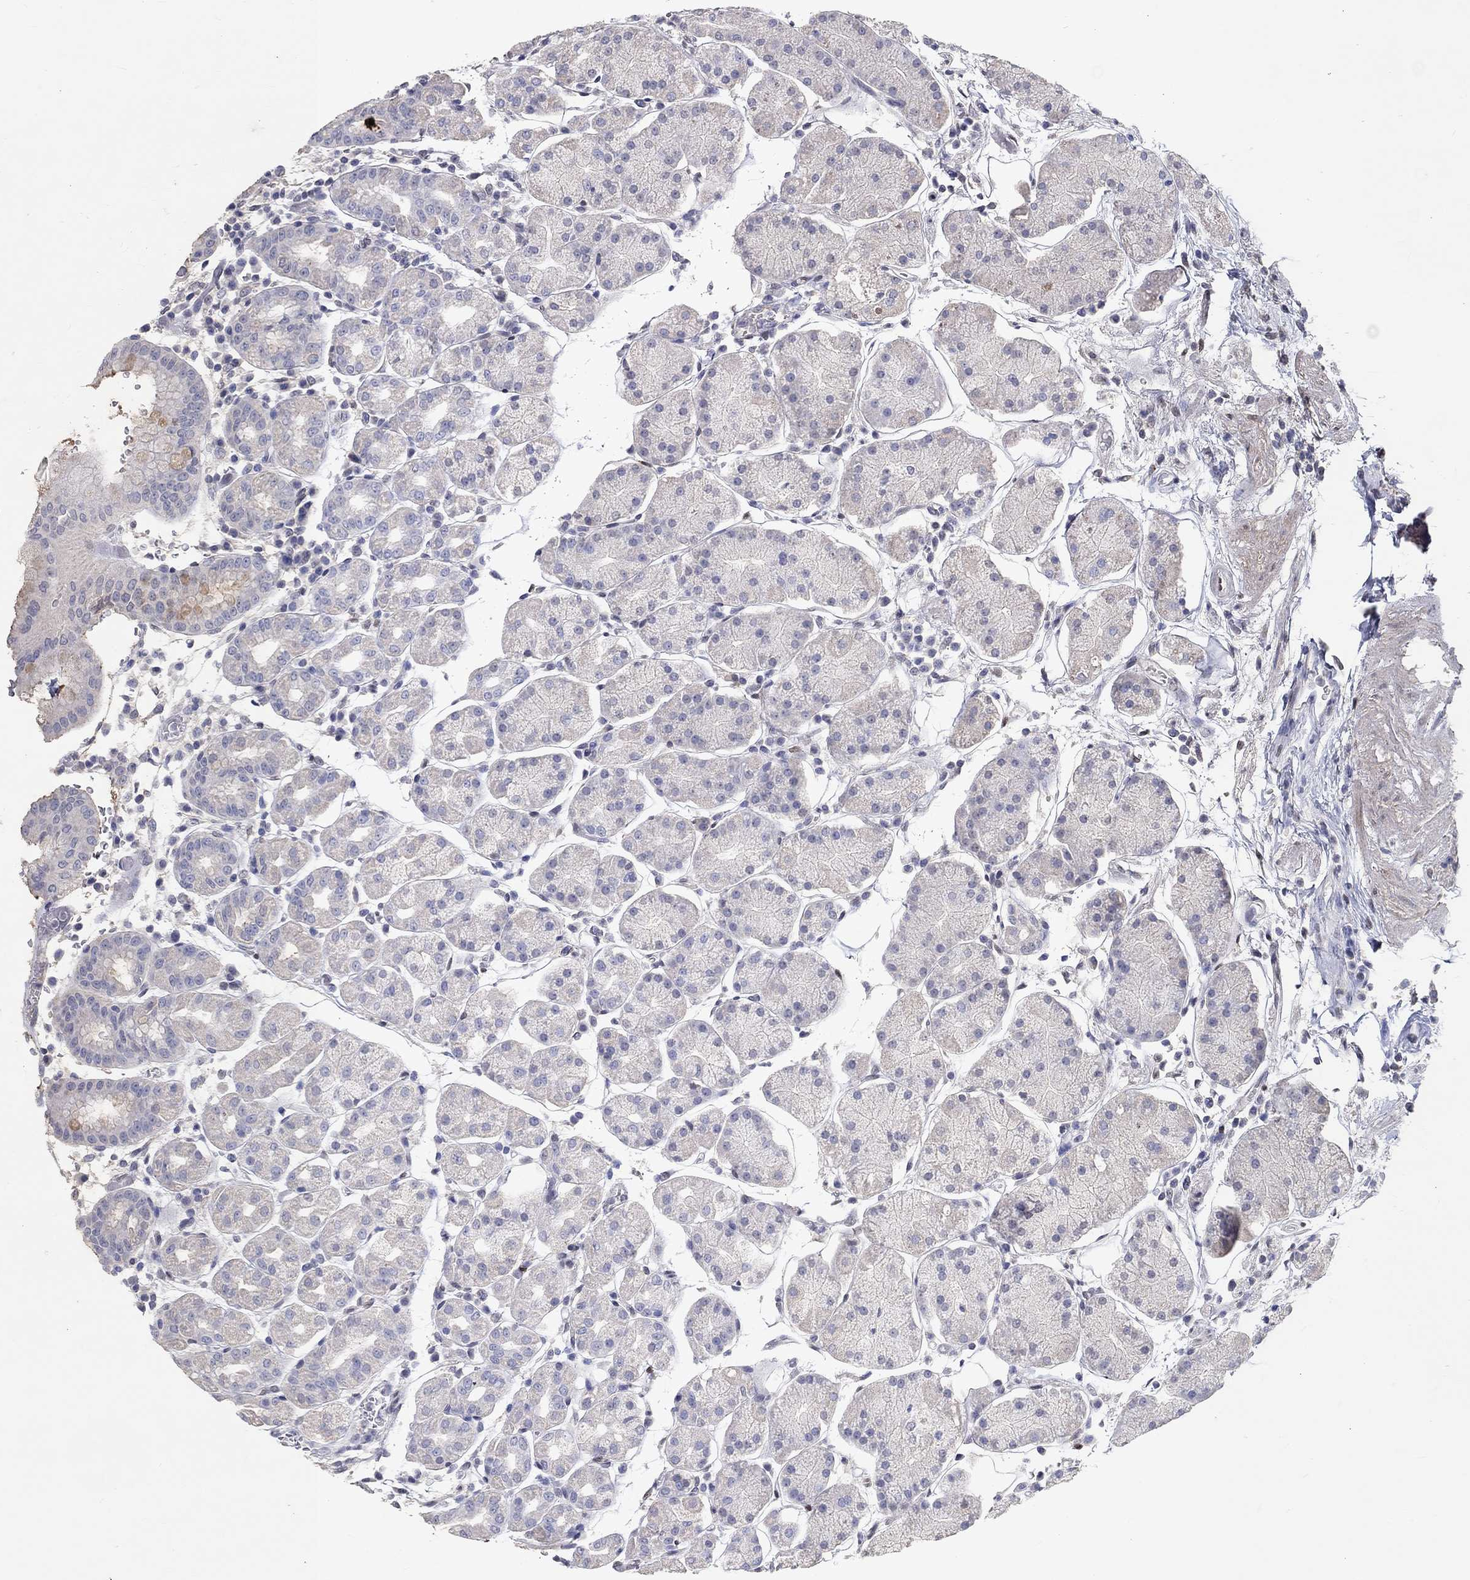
{"staining": {"intensity": "weak", "quantity": "<25%", "location": "cytoplasmic/membranous"}, "tissue": "stomach", "cell_type": "Glandular cells", "image_type": "normal", "snomed": [{"axis": "morphology", "description": "Normal tissue, NOS"}, {"axis": "topography", "description": "Stomach"}], "caption": "Immunohistochemistry (IHC) histopathology image of unremarkable human stomach stained for a protein (brown), which reveals no staining in glandular cells.", "gene": "FGF2", "patient": {"sex": "male", "age": 54}}